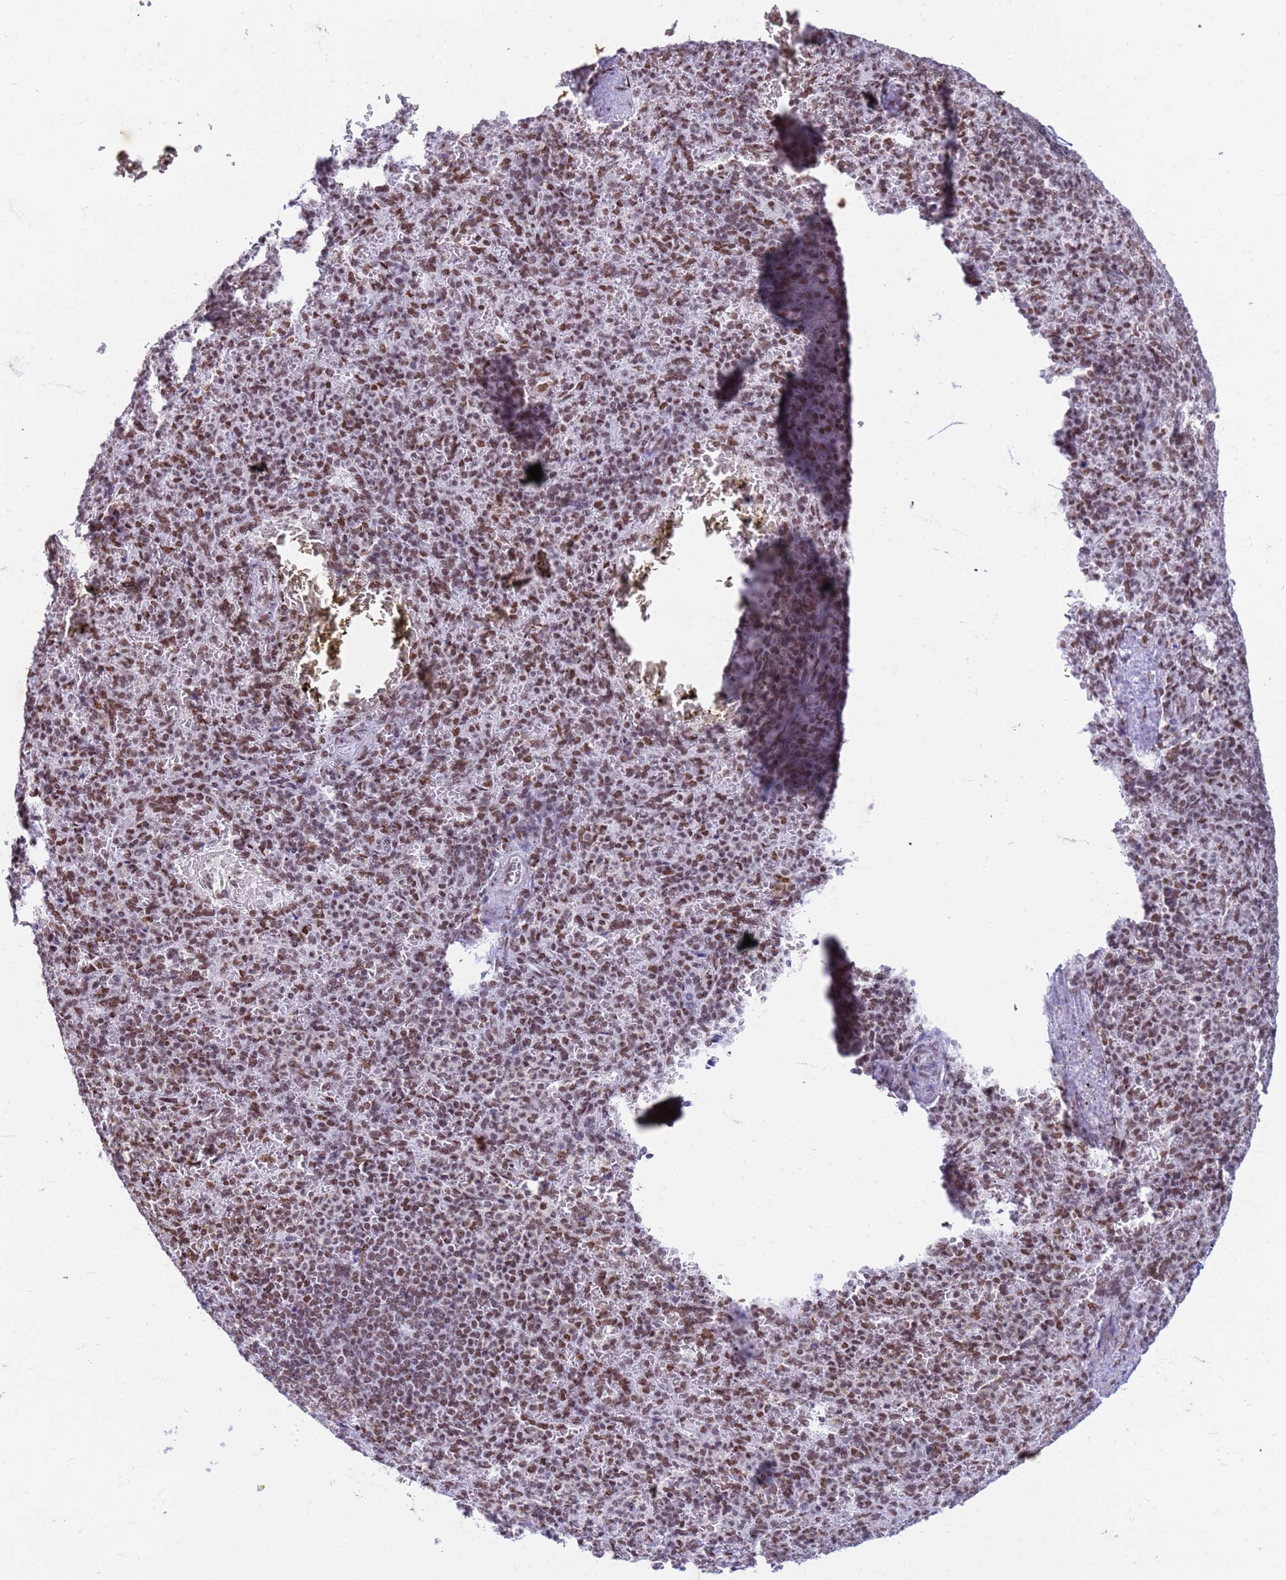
{"staining": {"intensity": "moderate", "quantity": ">75%", "location": "nuclear"}, "tissue": "spleen", "cell_type": "Cells in red pulp", "image_type": "normal", "snomed": [{"axis": "morphology", "description": "Normal tissue, NOS"}, {"axis": "topography", "description": "Spleen"}], "caption": "Moderate nuclear staining is present in approximately >75% of cells in red pulp in normal spleen.", "gene": "FAM170B", "patient": {"sex": "female", "age": 74}}